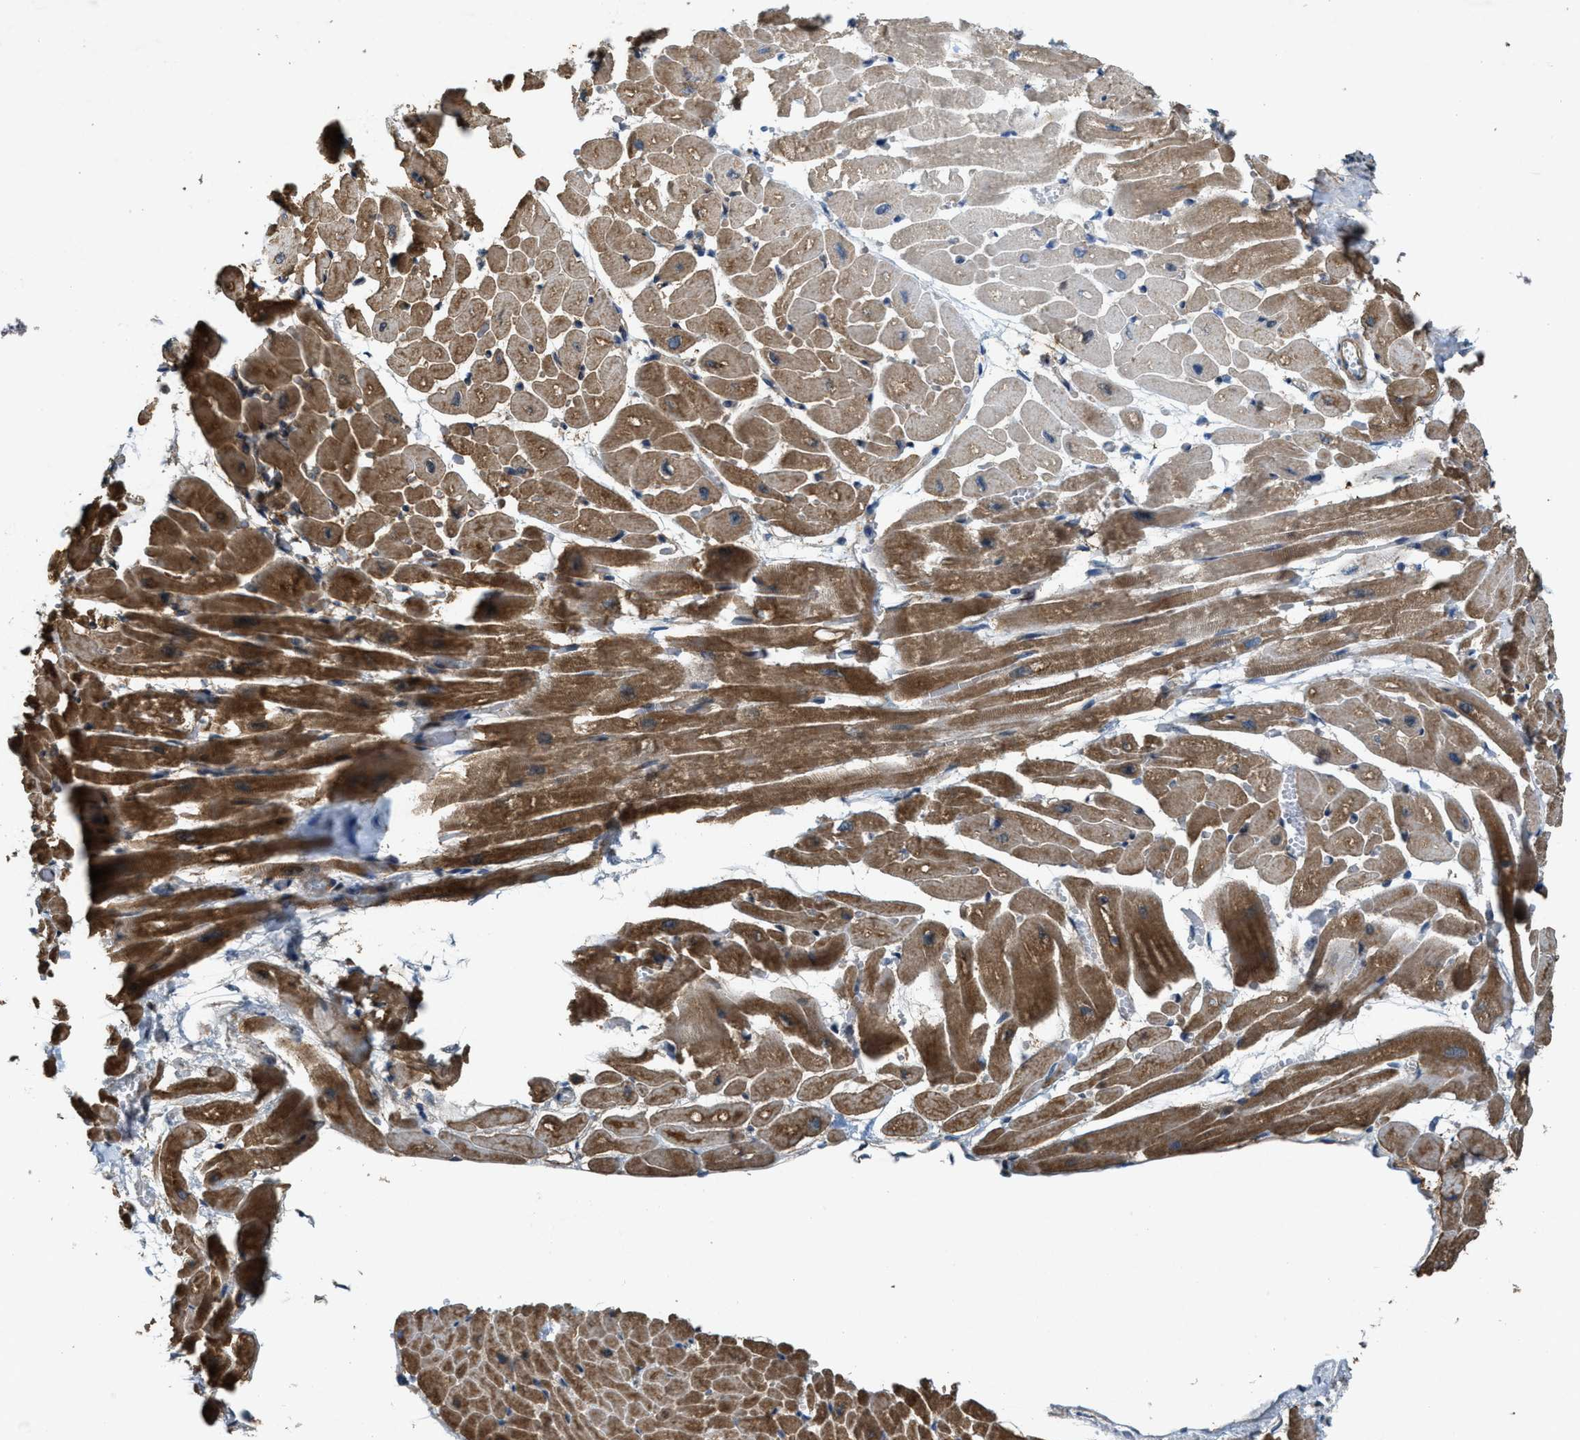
{"staining": {"intensity": "moderate", "quantity": ">75%", "location": "cytoplasmic/membranous"}, "tissue": "heart muscle", "cell_type": "Cardiomyocytes", "image_type": "normal", "snomed": [{"axis": "morphology", "description": "Normal tissue, NOS"}, {"axis": "topography", "description": "Heart"}], "caption": "Unremarkable heart muscle reveals moderate cytoplasmic/membranous positivity in approximately >75% of cardiomyocytes, visualized by immunohistochemistry. The staining is performed using DAB (3,3'-diaminobenzidine) brown chromogen to label protein expression. The nuclei are counter-stained blue using hematoxylin.", "gene": "PDP2", "patient": {"sex": "male", "age": 45}}